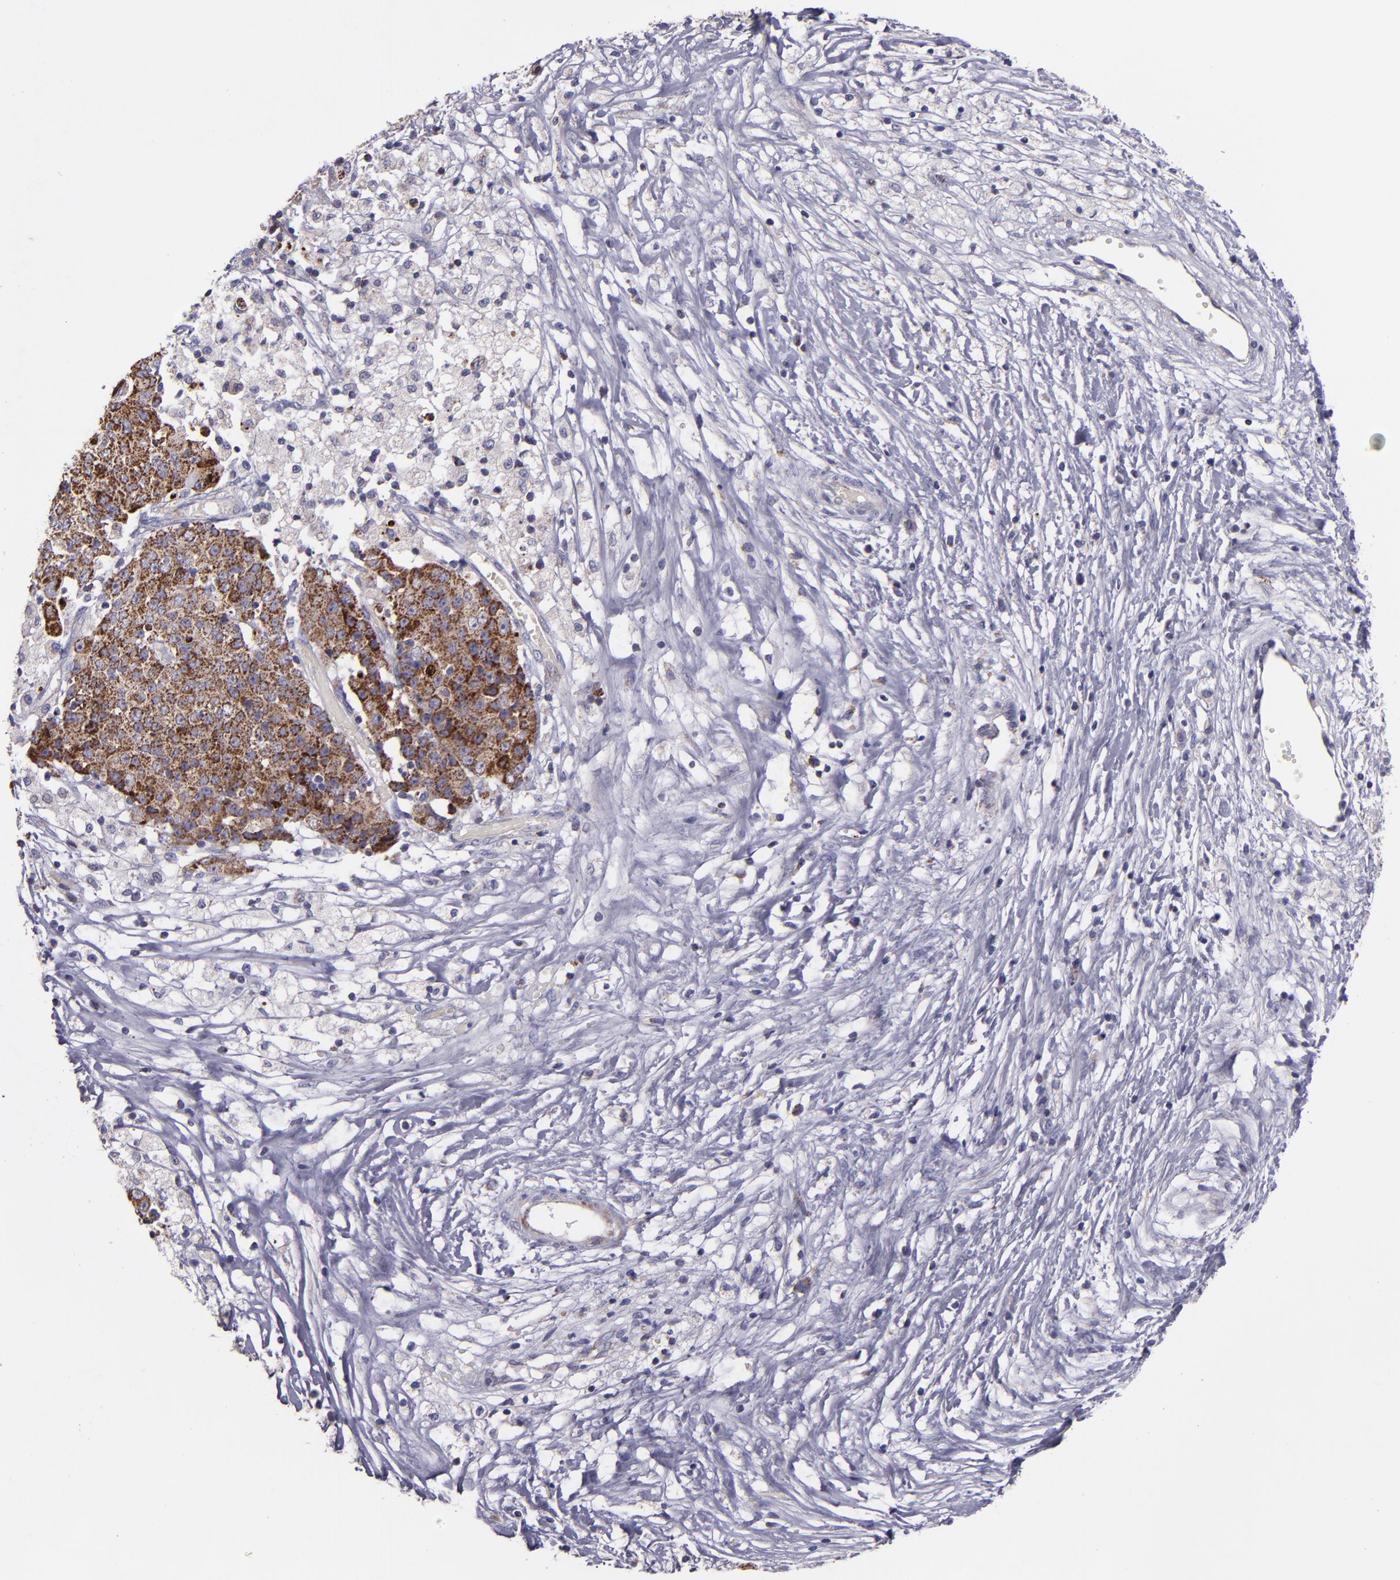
{"staining": {"intensity": "moderate", "quantity": ">75%", "location": "cytoplasmic/membranous"}, "tissue": "ovarian cancer", "cell_type": "Tumor cells", "image_type": "cancer", "snomed": [{"axis": "morphology", "description": "Carcinoma, endometroid"}, {"axis": "topography", "description": "Ovary"}], "caption": "Protein positivity by immunohistochemistry displays moderate cytoplasmic/membranous positivity in about >75% of tumor cells in ovarian cancer. The staining was performed using DAB to visualize the protein expression in brown, while the nuclei were stained in blue with hematoxylin (Magnification: 20x).", "gene": "HSPD1", "patient": {"sex": "female", "age": 42}}